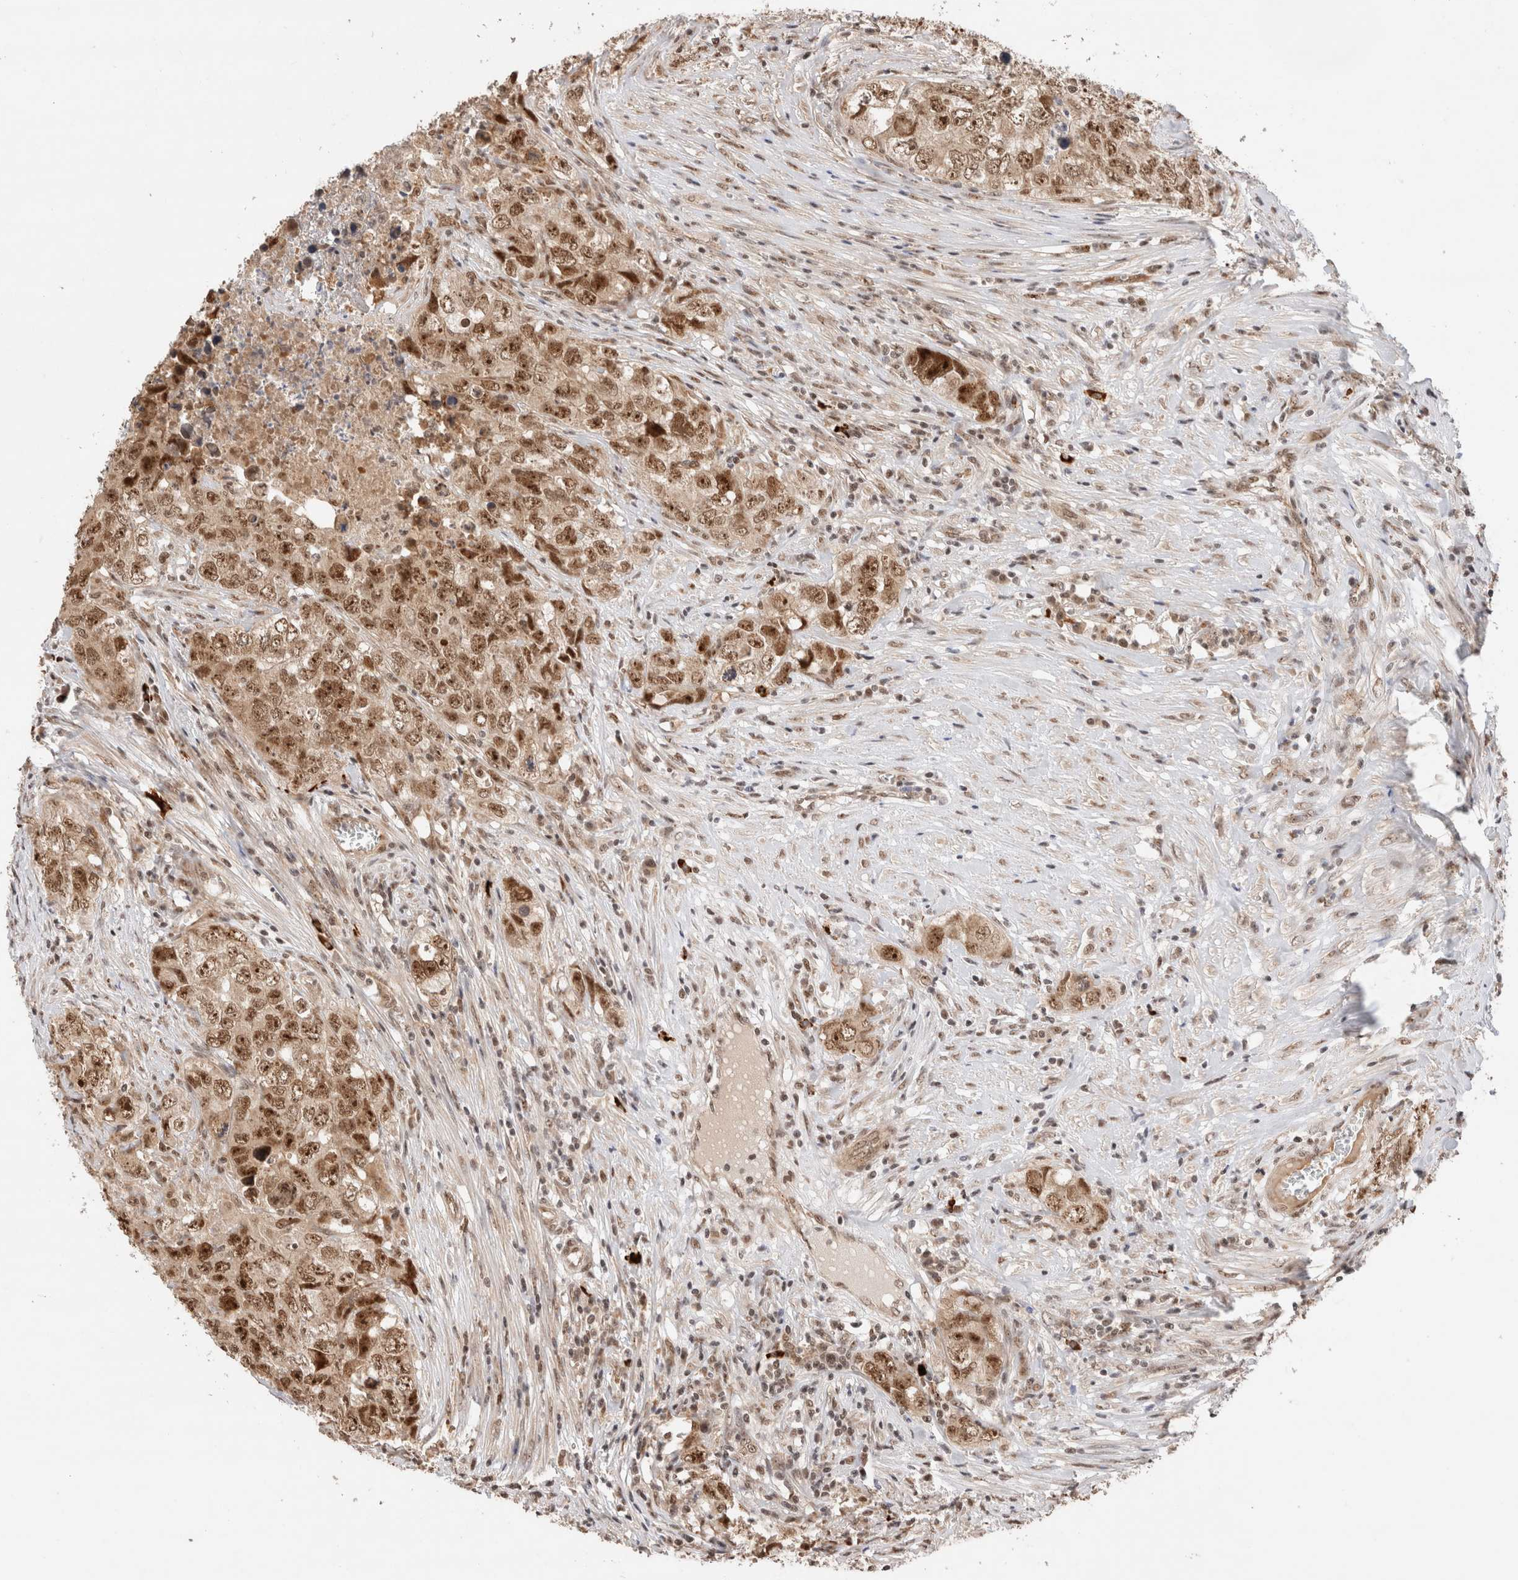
{"staining": {"intensity": "strong", "quantity": "25%-75%", "location": "cytoplasmic/membranous,nuclear"}, "tissue": "testis cancer", "cell_type": "Tumor cells", "image_type": "cancer", "snomed": [{"axis": "morphology", "description": "Seminoma, NOS"}, {"axis": "morphology", "description": "Carcinoma, Embryonal, NOS"}, {"axis": "topography", "description": "Testis"}], "caption": "DAB immunohistochemical staining of human testis embryonal carcinoma displays strong cytoplasmic/membranous and nuclear protein positivity in about 25%-75% of tumor cells.", "gene": "MPHOSPH6", "patient": {"sex": "male", "age": 43}}